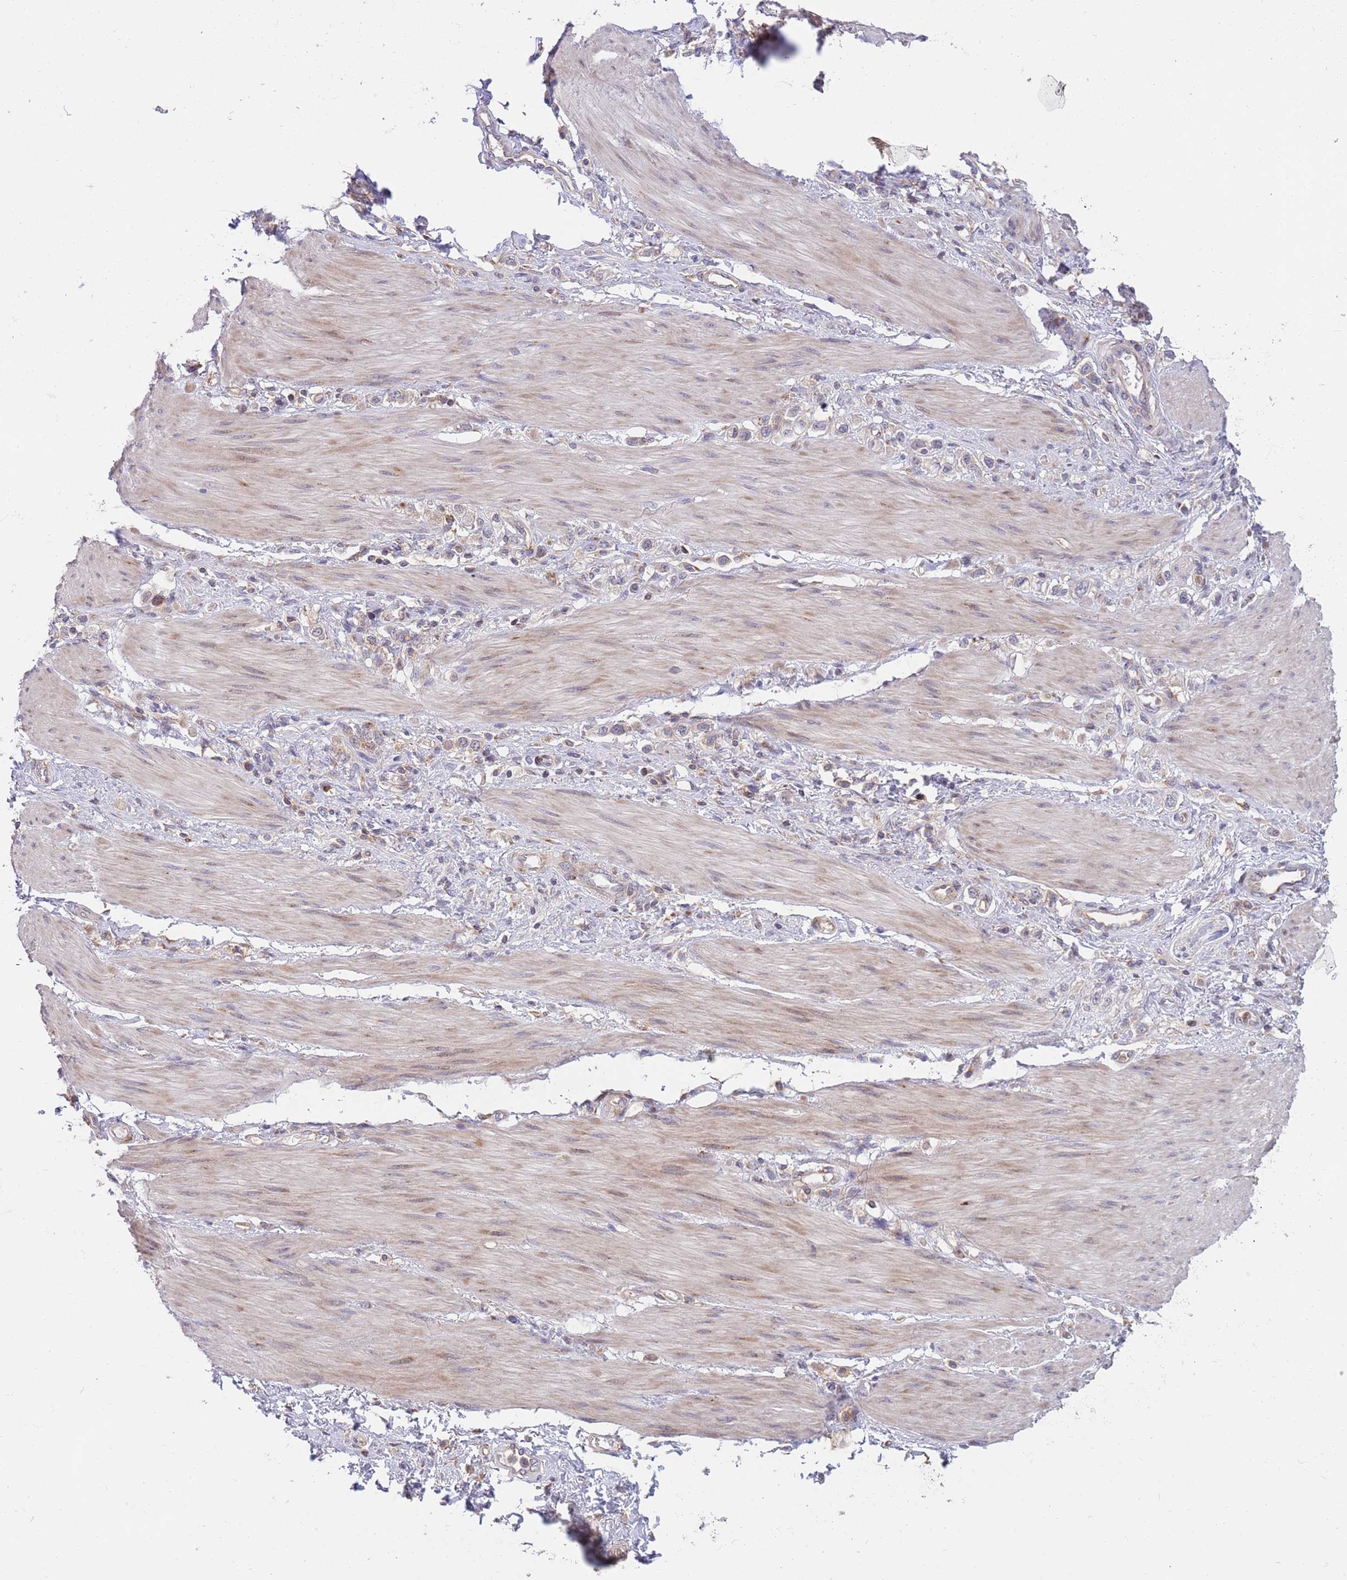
{"staining": {"intensity": "weak", "quantity": "<25%", "location": "cytoplasmic/membranous"}, "tissue": "stomach cancer", "cell_type": "Tumor cells", "image_type": "cancer", "snomed": [{"axis": "morphology", "description": "Adenocarcinoma, NOS"}, {"axis": "topography", "description": "Stomach"}], "caption": "Stomach cancer (adenocarcinoma) stained for a protein using immunohistochemistry exhibits no positivity tumor cells.", "gene": "BTBD7", "patient": {"sex": "female", "age": 65}}